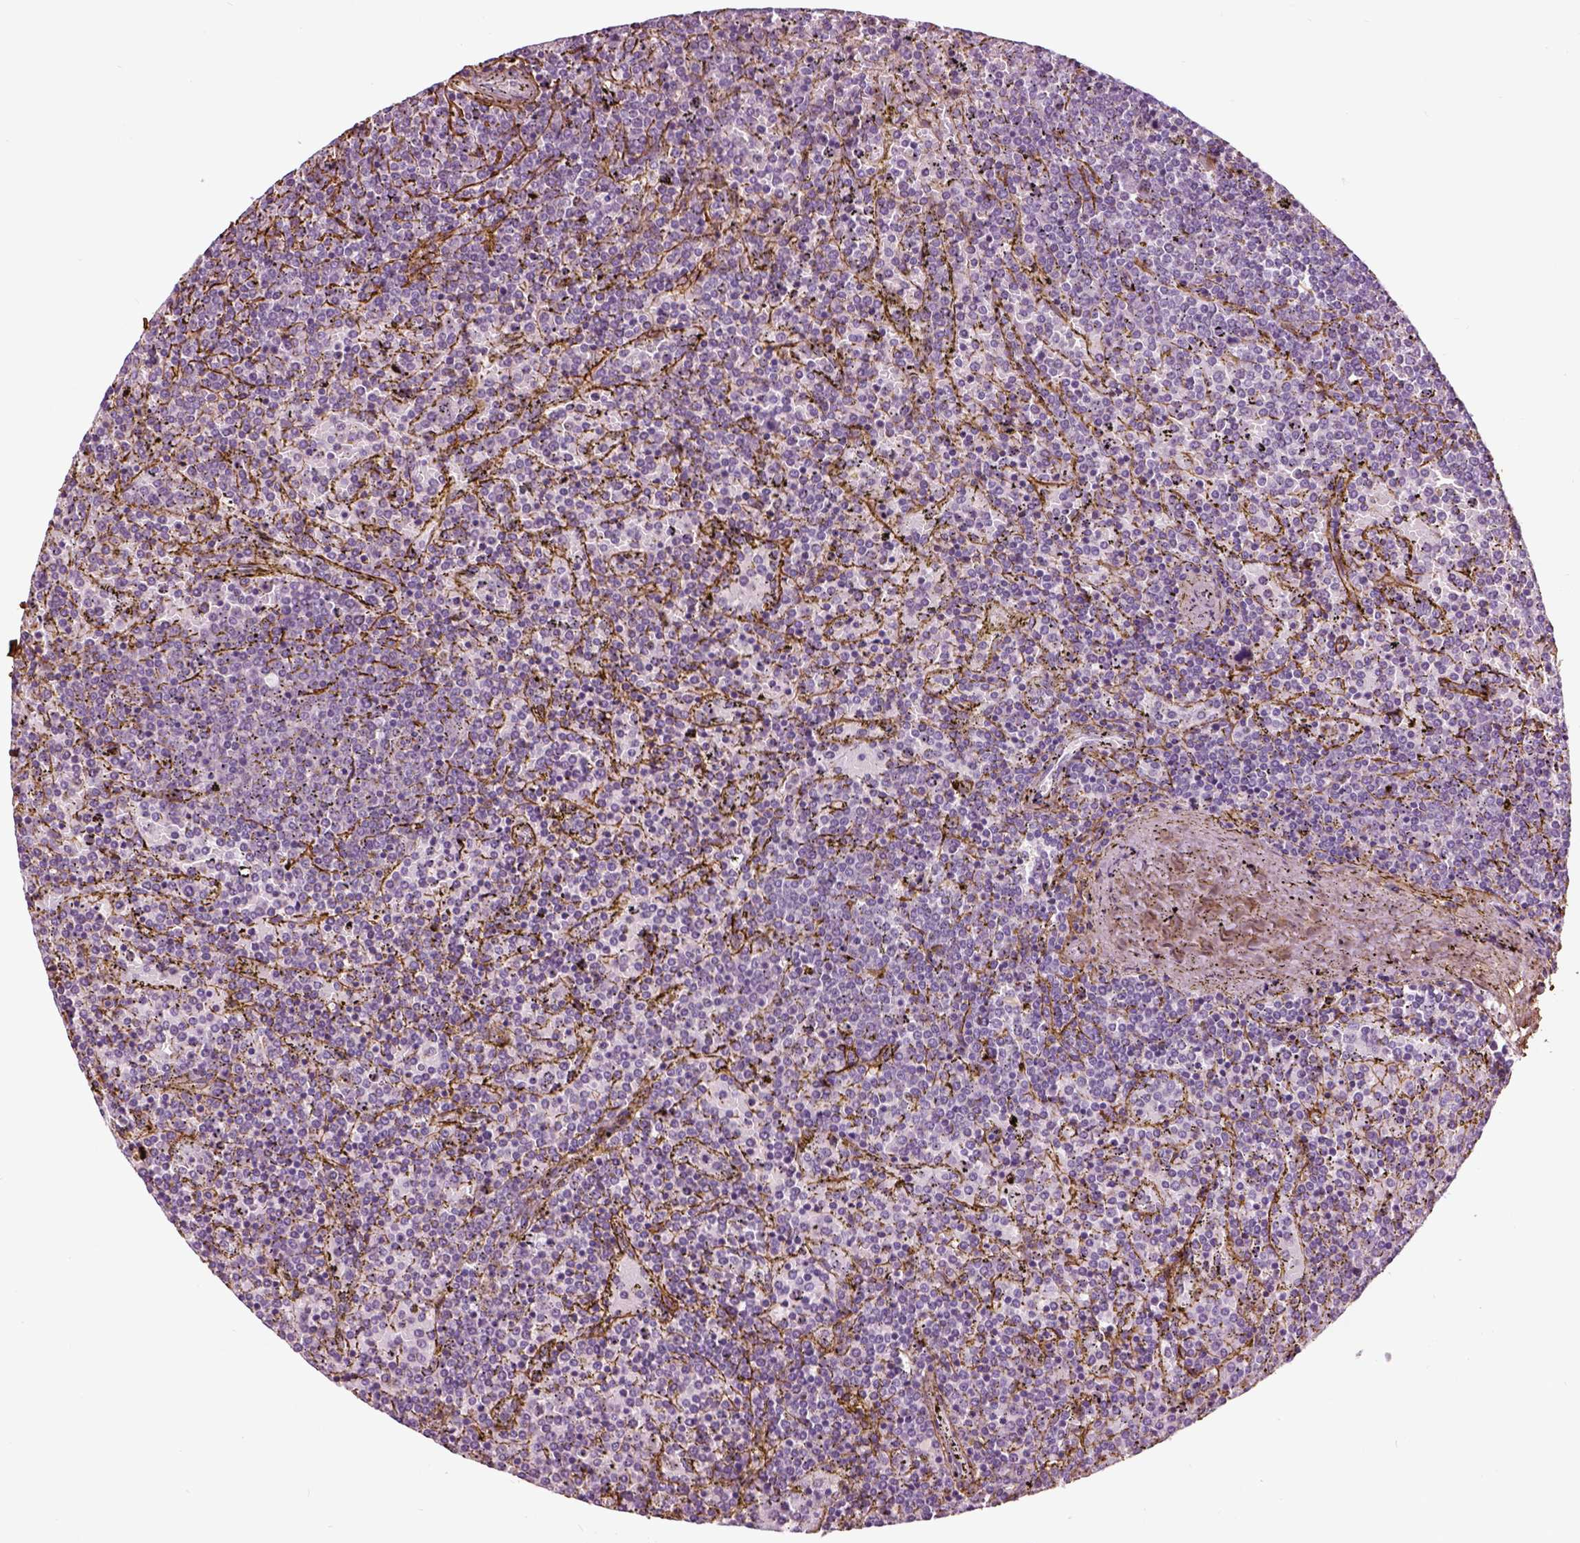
{"staining": {"intensity": "negative", "quantity": "none", "location": "none"}, "tissue": "lymphoma", "cell_type": "Tumor cells", "image_type": "cancer", "snomed": [{"axis": "morphology", "description": "Malignant lymphoma, non-Hodgkin's type, Low grade"}, {"axis": "topography", "description": "Spleen"}], "caption": "The histopathology image reveals no significant staining in tumor cells of malignant lymphoma, non-Hodgkin's type (low-grade).", "gene": "COL6A2", "patient": {"sex": "female", "age": 77}}